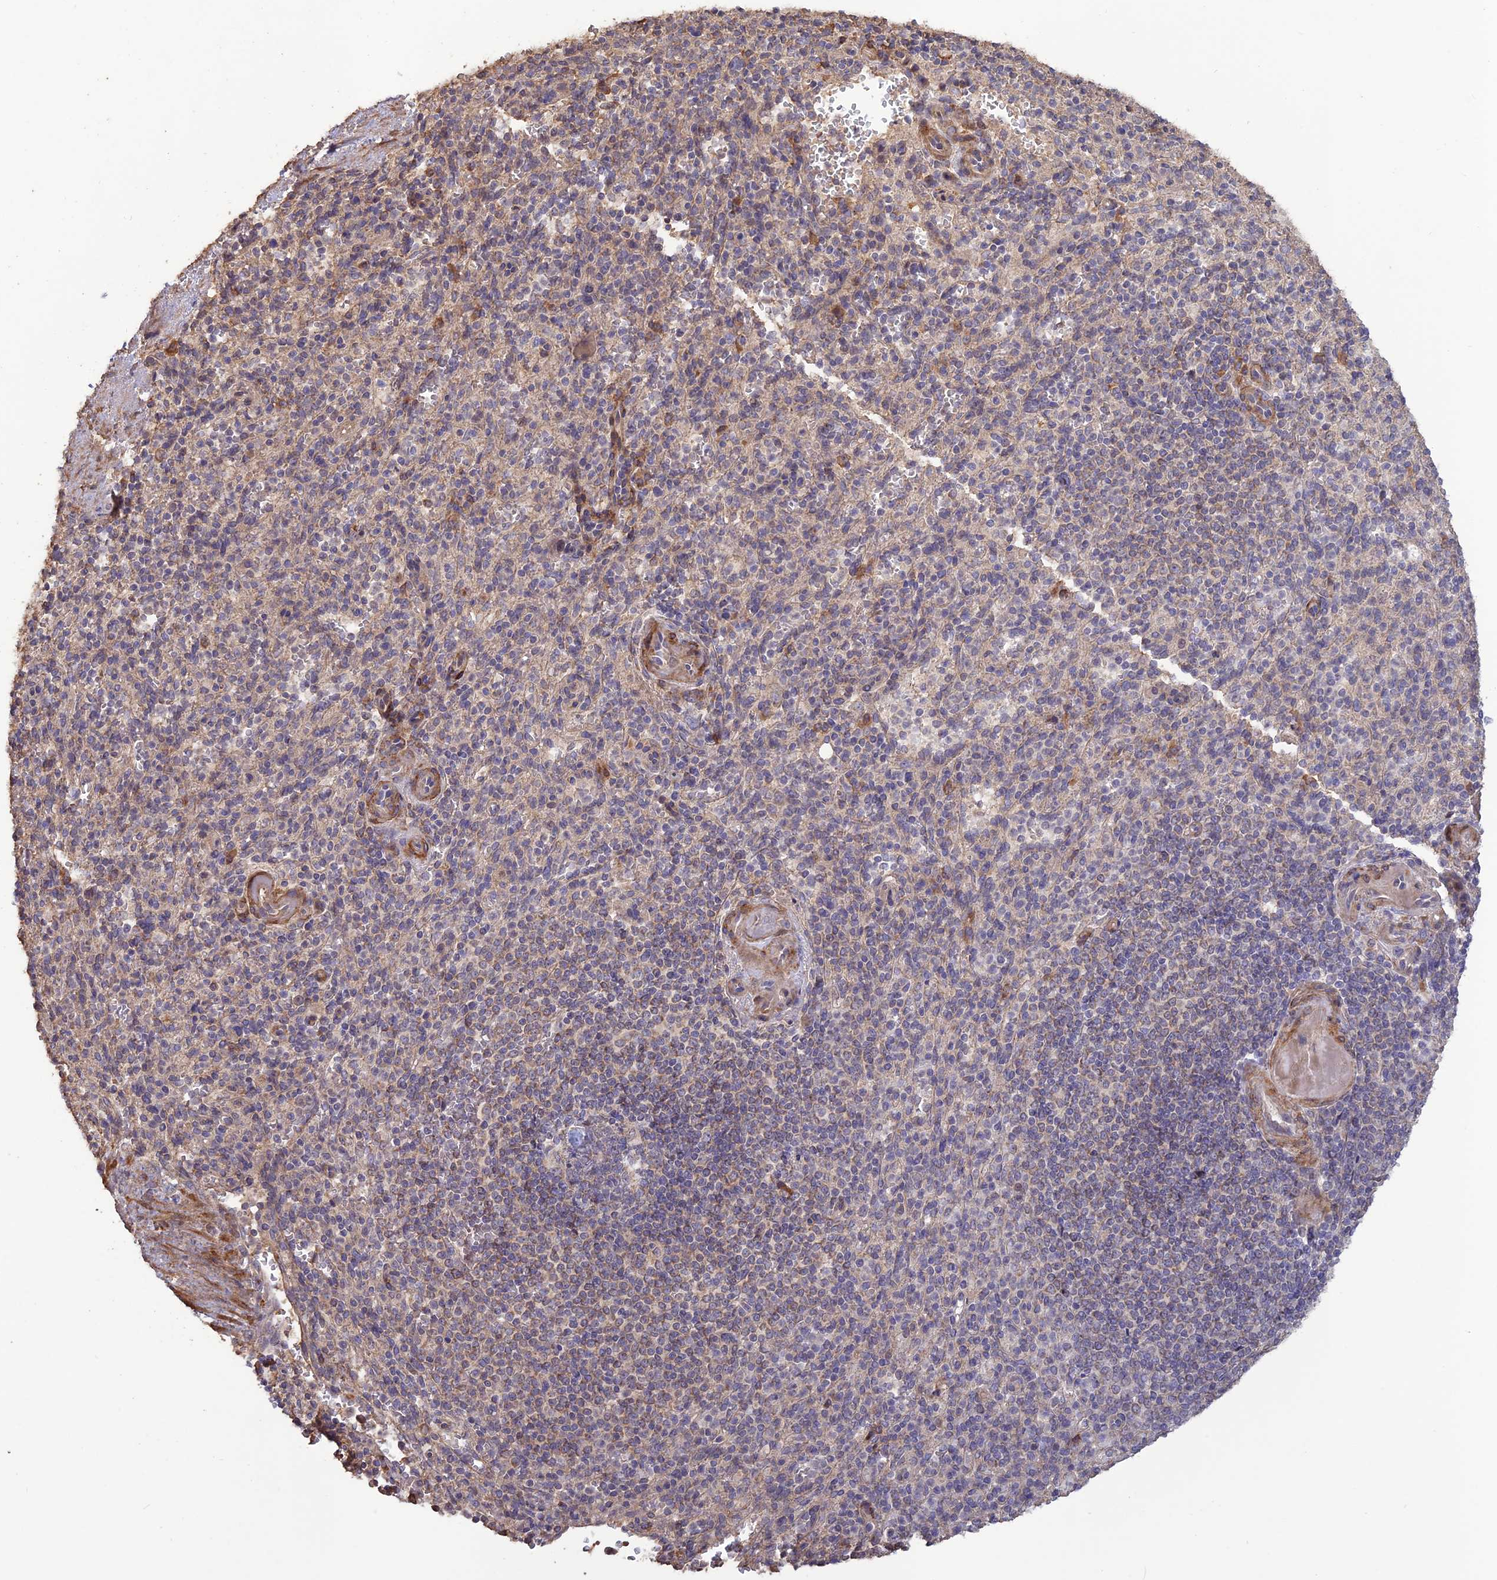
{"staining": {"intensity": "negative", "quantity": "none", "location": "none"}, "tissue": "spleen", "cell_type": "Cells in red pulp", "image_type": "normal", "snomed": [{"axis": "morphology", "description": "Normal tissue, NOS"}, {"axis": "topography", "description": "Spleen"}], "caption": "Spleen was stained to show a protein in brown. There is no significant staining in cells in red pulp. The staining was performed using DAB to visualize the protein expression in brown, while the nuclei were stained in blue with hematoxylin (Magnification: 20x).", "gene": "LAYN", "patient": {"sex": "female", "age": 74}}